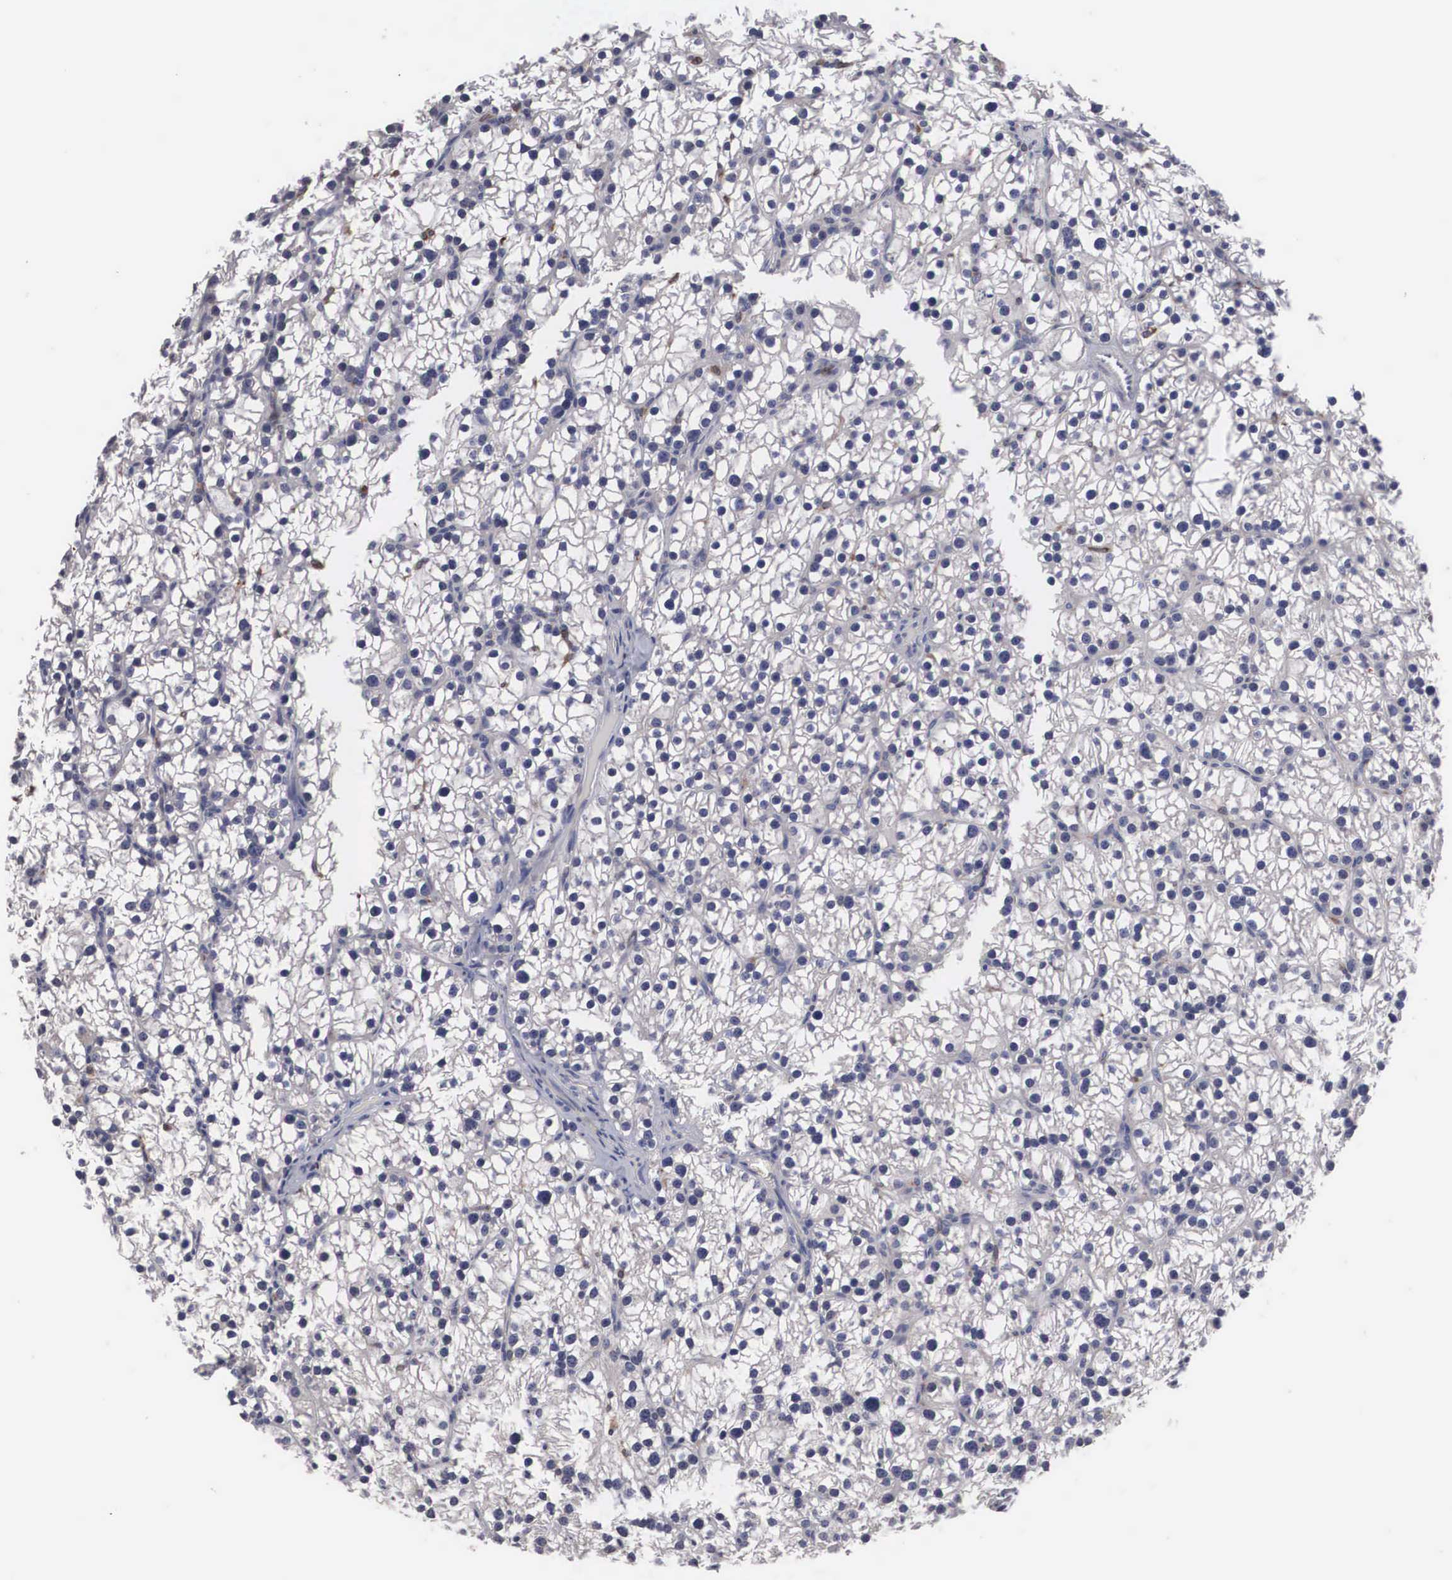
{"staining": {"intensity": "weak", "quantity": "25%-75%", "location": "cytoplasmic/membranous"}, "tissue": "parathyroid gland", "cell_type": "Glandular cells", "image_type": "normal", "snomed": [{"axis": "morphology", "description": "Normal tissue, NOS"}, {"axis": "topography", "description": "Parathyroid gland"}], "caption": "High-power microscopy captured an immunohistochemistry micrograph of benign parathyroid gland, revealing weak cytoplasmic/membranous staining in about 25%-75% of glandular cells.", "gene": "HMOX1", "patient": {"sex": "female", "age": 54}}